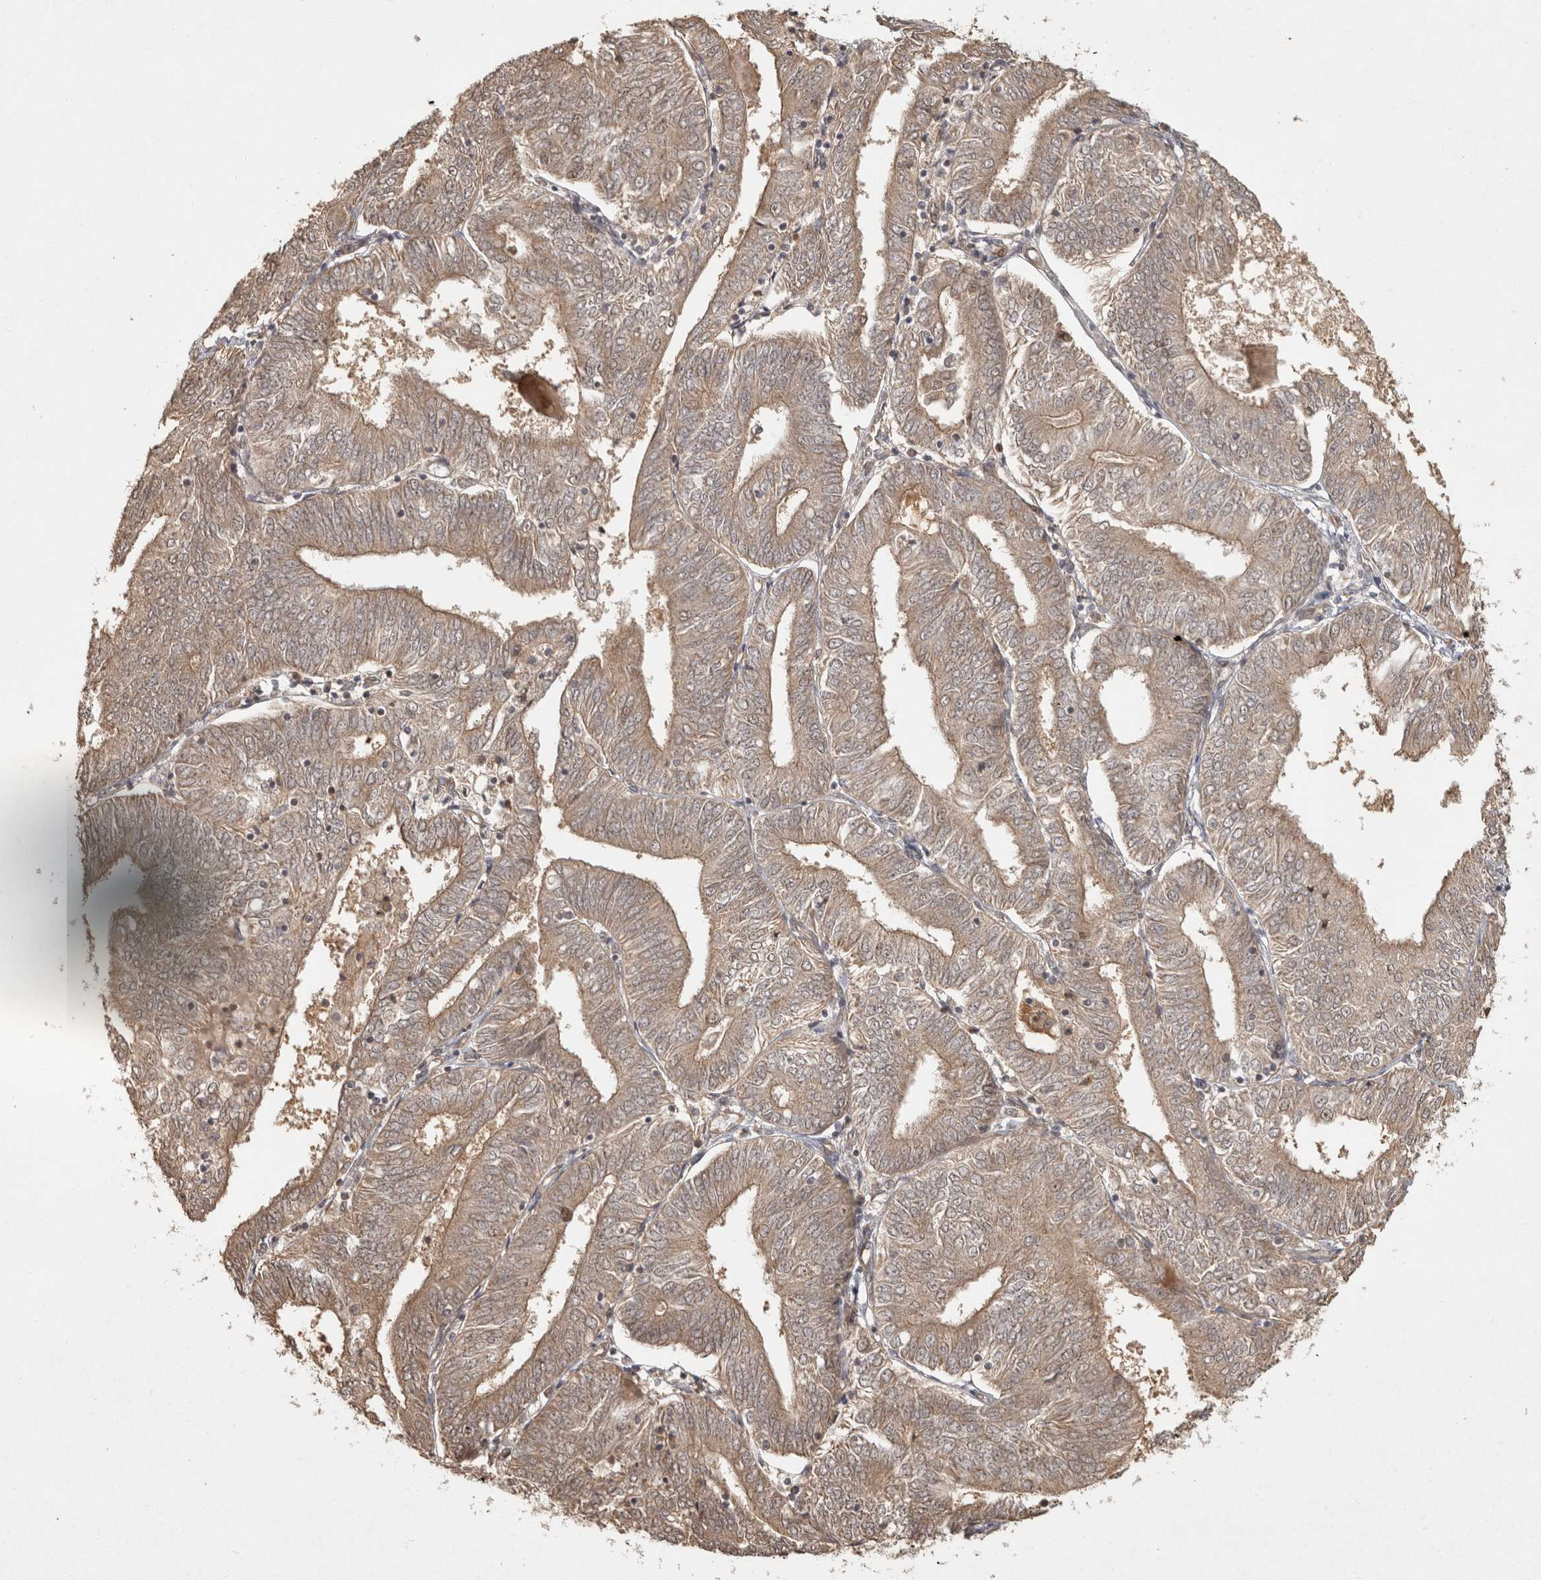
{"staining": {"intensity": "weak", "quantity": ">75%", "location": "cytoplasmic/membranous"}, "tissue": "endometrial cancer", "cell_type": "Tumor cells", "image_type": "cancer", "snomed": [{"axis": "morphology", "description": "Adenocarcinoma, NOS"}, {"axis": "topography", "description": "Endometrium"}], "caption": "Protein analysis of adenocarcinoma (endometrial) tissue reveals weak cytoplasmic/membranous staining in approximately >75% of tumor cells.", "gene": "CAMSAP2", "patient": {"sex": "female", "age": 58}}